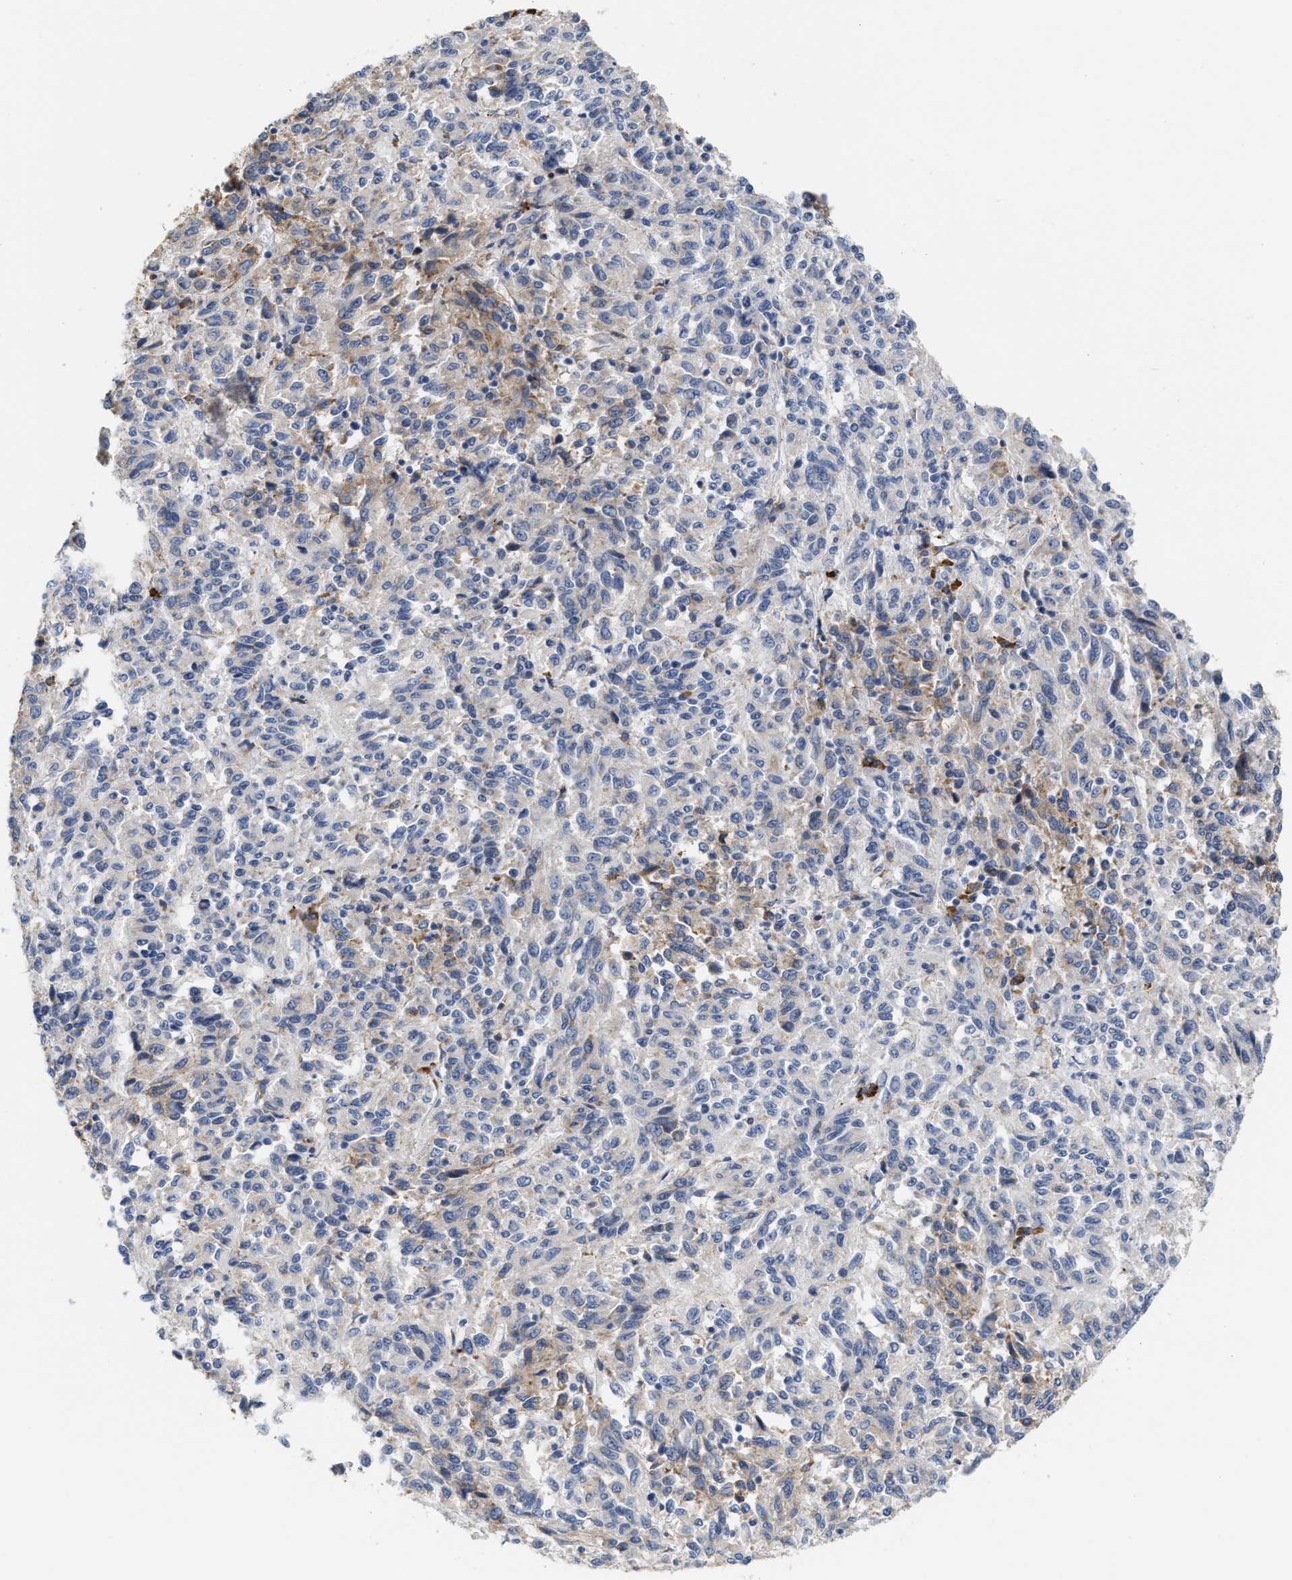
{"staining": {"intensity": "weak", "quantity": "<25%", "location": "cytoplasmic/membranous"}, "tissue": "melanoma", "cell_type": "Tumor cells", "image_type": "cancer", "snomed": [{"axis": "morphology", "description": "Malignant melanoma, Metastatic site"}, {"axis": "topography", "description": "Lung"}], "caption": "Malignant melanoma (metastatic site) stained for a protein using IHC shows no staining tumor cells.", "gene": "RYR2", "patient": {"sex": "male", "age": 64}}